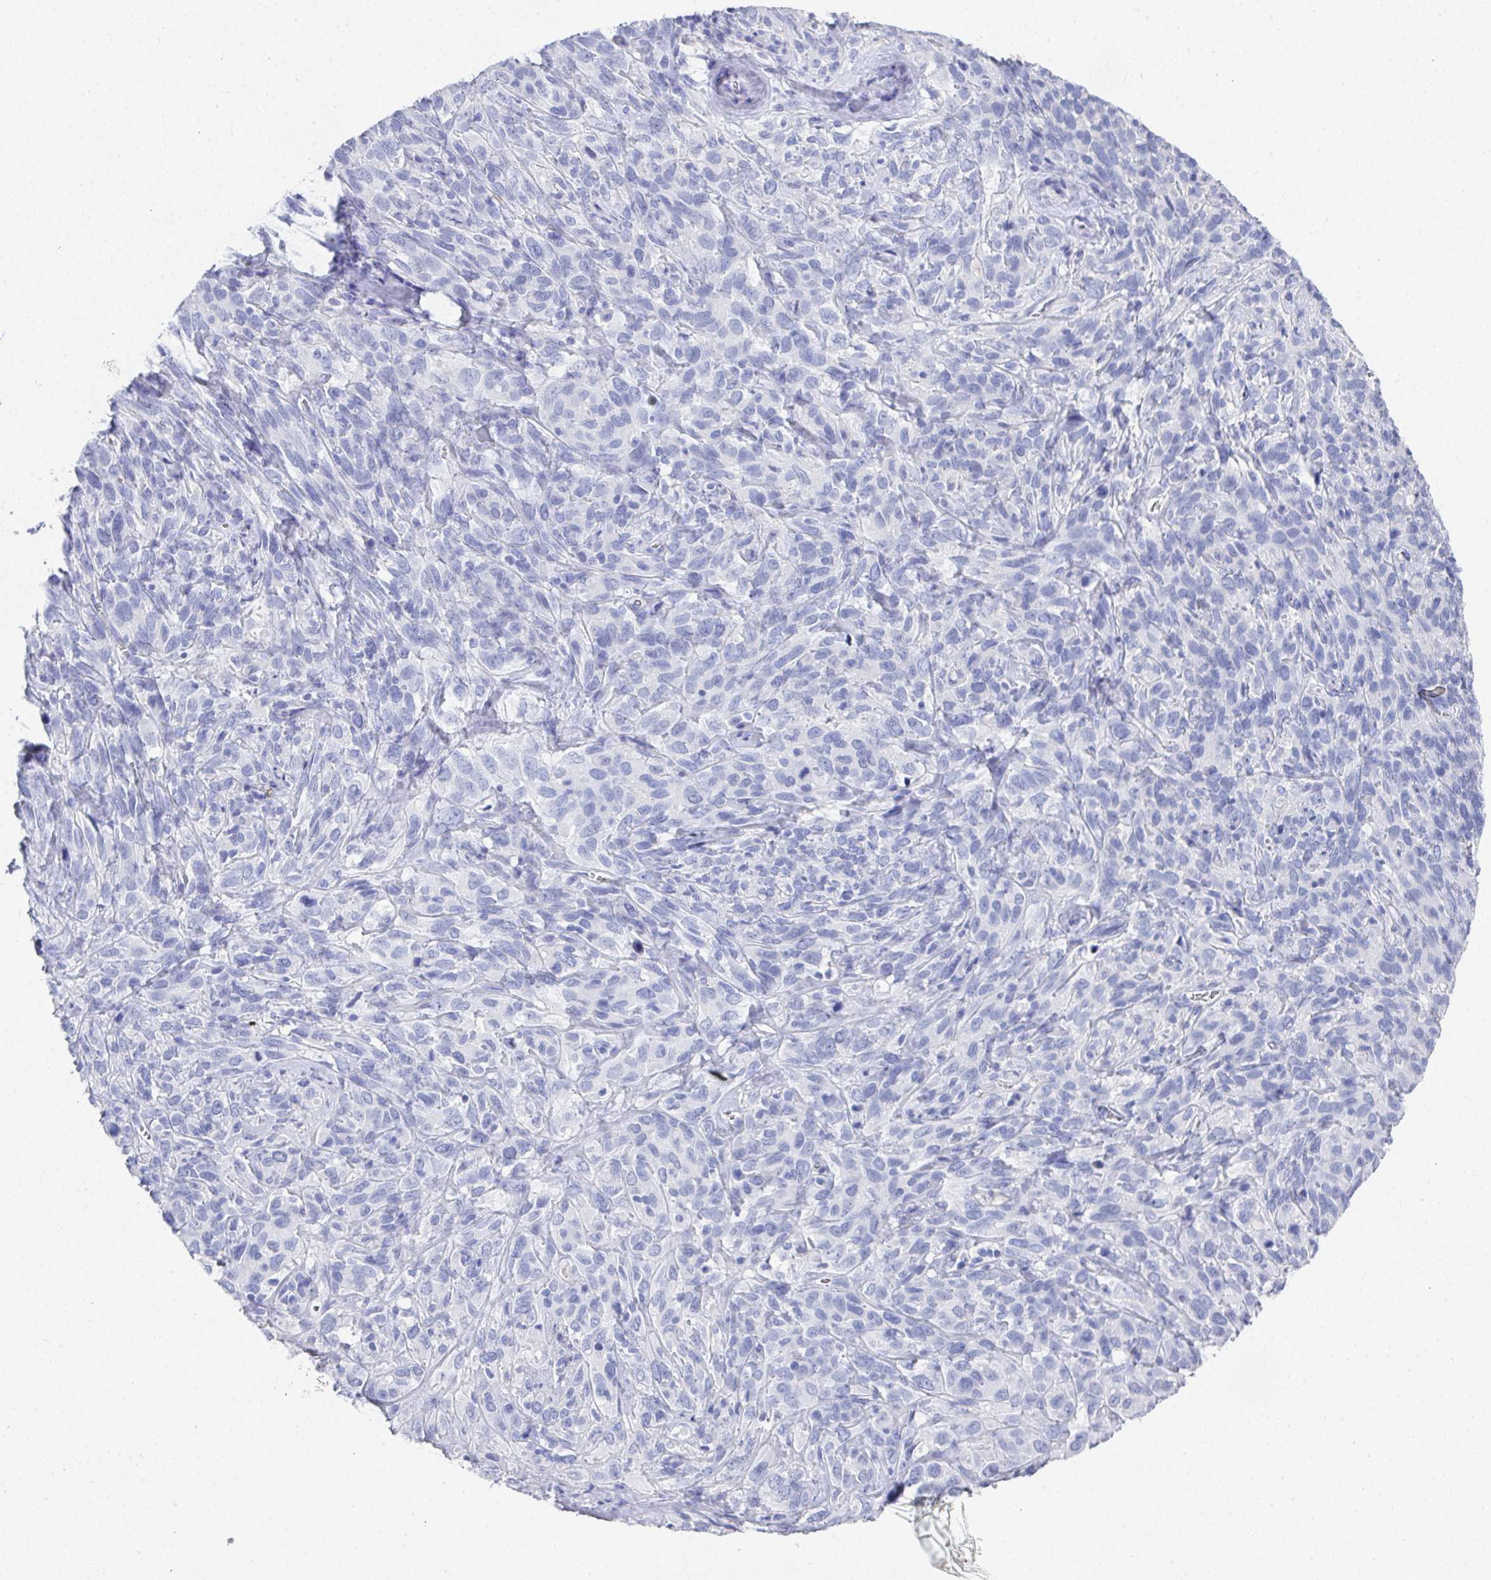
{"staining": {"intensity": "negative", "quantity": "none", "location": "none"}, "tissue": "cervical cancer", "cell_type": "Tumor cells", "image_type": "cancer", "snomed": [{"axis": "morphology", "description": "Normal tissue, NOS"}, {"axis": "morphology", "description": "Squamous cell carcinoma, NOS"}, {"axis": "topography", "description": "Cervix"}], "caption": "Immunohistochemistry (IHC) histopathology image of human cervical cancer stained for a protein (brown), which exhibits no positivity in tumor cells. (Stains: DAB immunohistochemistry with hematoxylin counter stain, Microscopy: brightfield microscopy at high magnification).", "gene": "GRIA1", "patient": {"sex": "female", "age": 51}}